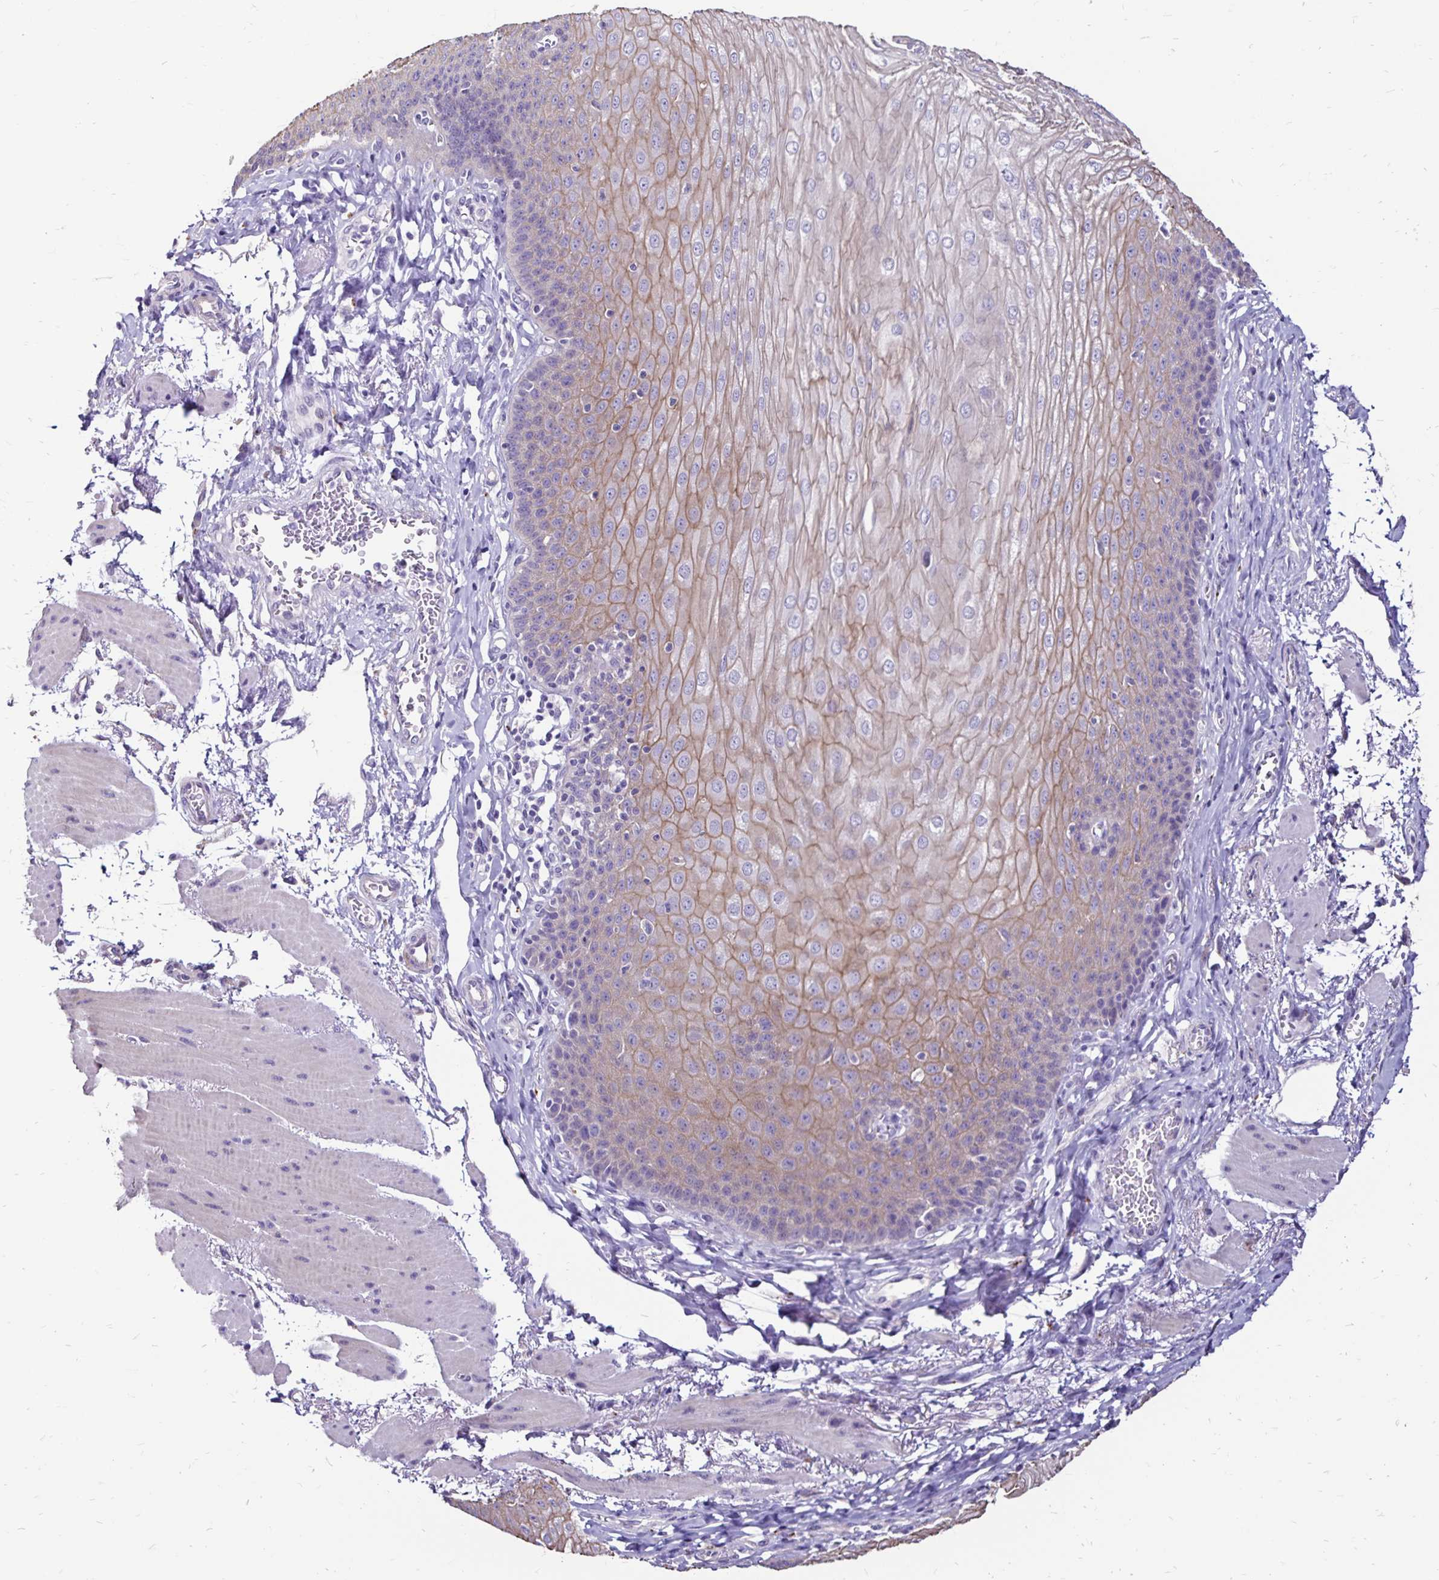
{"staining": {"intensity": "moderate", "quantity": "25%-75%", "location": "cytoplasmic/membranous"}, "tissue": "esophagus", "cell_type": "Squamous epithelial cells", "image_type": "normal", "snomed": [{"axis": "morphology", "description": "Normal tissue, NOS"}, {"axis": "topography", "description": "Esophagus"}], "caption": "IHC (DAB (3,3'-diaminobenzidine)) staining of benign human esophagus shows moderate cytoplasmic/membranous protein staining in approximately 25%-75% of squamous epithelial cells.", "gene": "EVPL", "patient": {"sex": "female", "age": 81}}